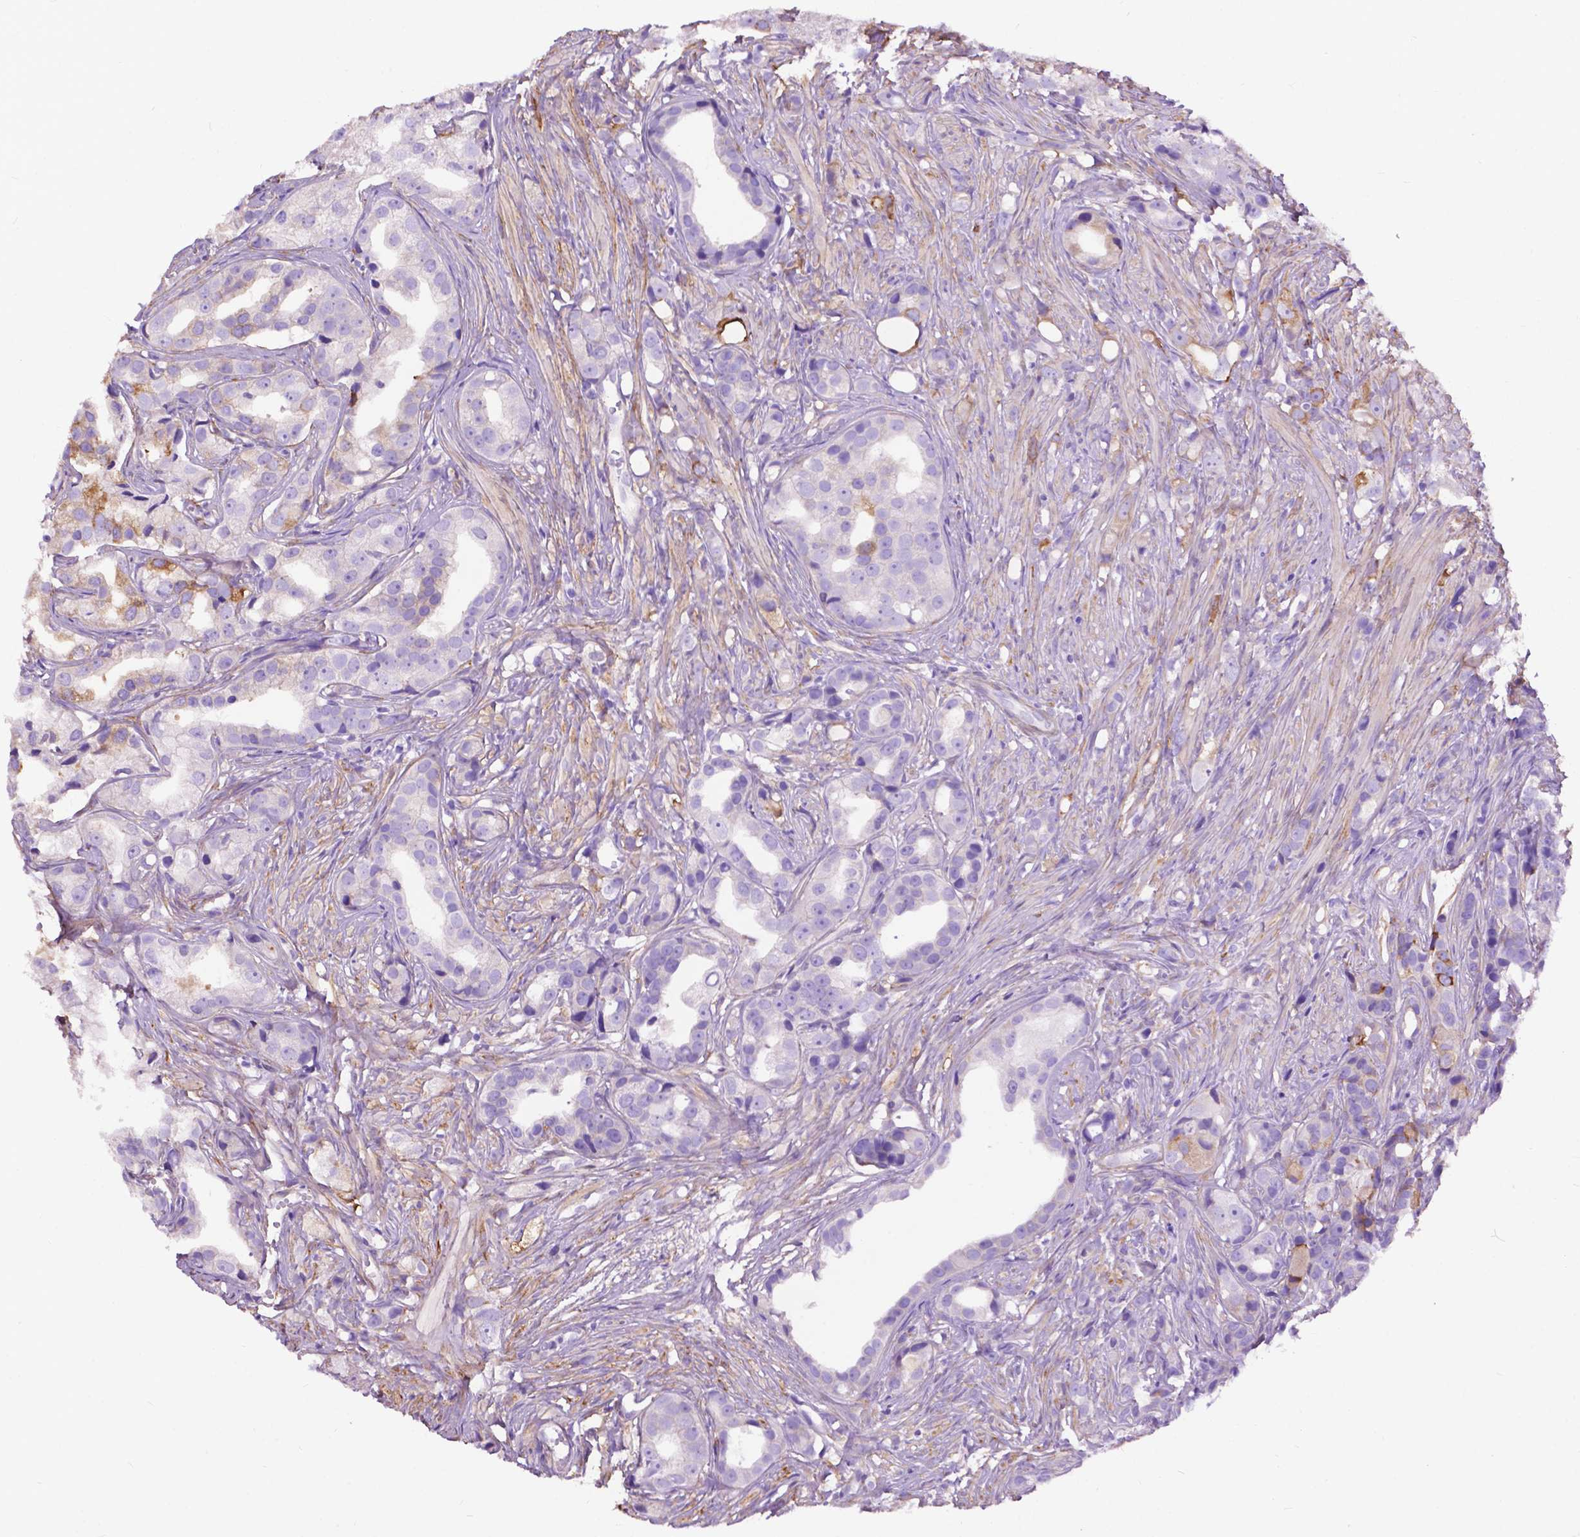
{"staining": {"intensity": "negative", "quantity": "none", "location": "none"}, "tissue": "prostate cancer", "cell_type": "Tumor cells", "image_type": "cancer", "snomed": [{"axis": "morphology", "description": "Adenocarcinoma, High grade"}, {"axis": "topography", "description": "Prostate"}], "caption": "Immunohistochemistry micrograph of prostate high-grade adenocarcinoma stained for a protein (brown), which reveals no positivity in tumor cells. (Brightfield microscopy of DAB immunohistochemistry at high magnification).", "gene": "PCDHA12", "patient": {"sex": "male", "age": 75}}